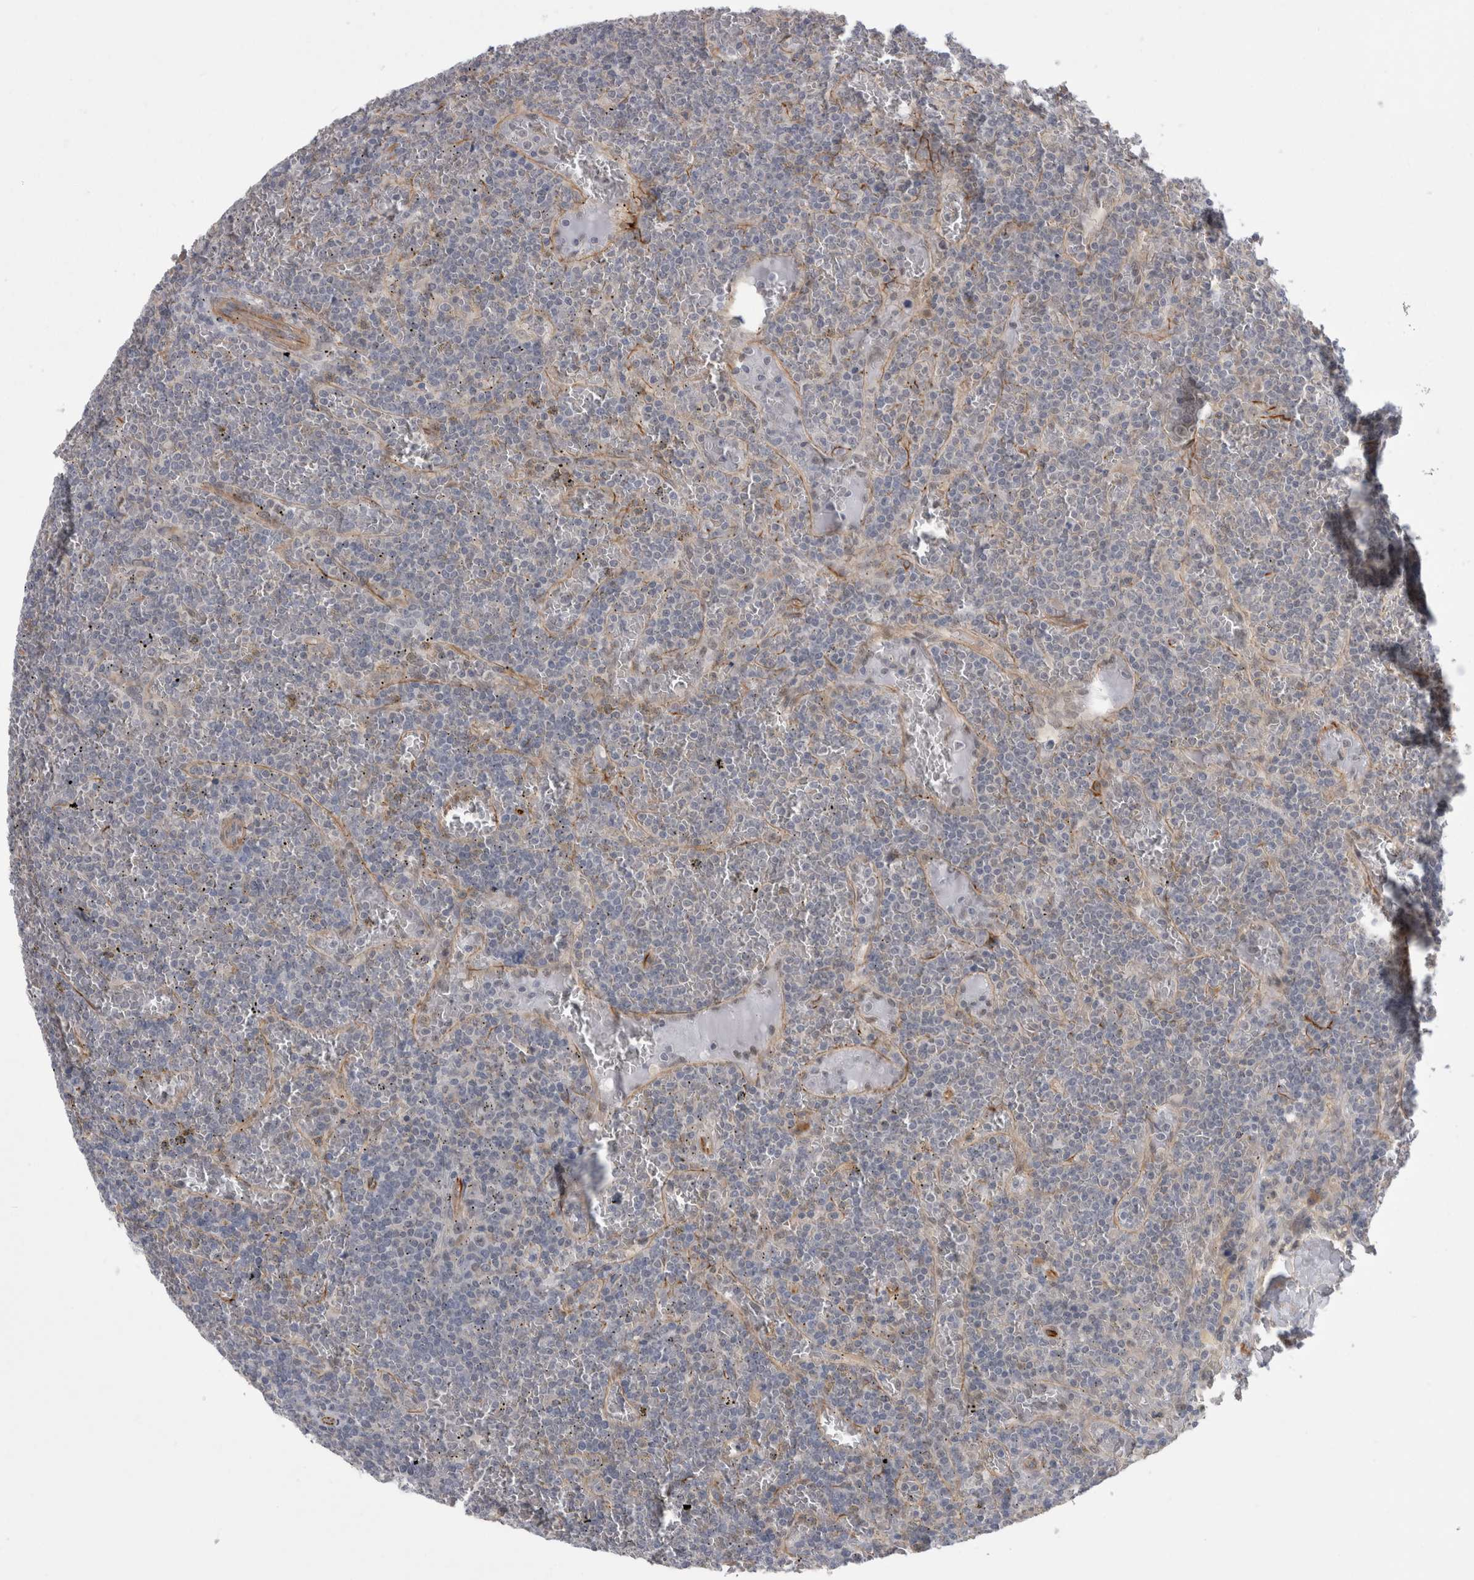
{"staining": {"intensity": "negative", "quantity": "none", "location": "none"}, "tissue": "lymphoma", "cell_type": "Tumor cells", "image_type": "cancer", "snomed": [{"axis": "morphology", "description": "Malignant lymphoma, non-Hodgkin's type, Low grade"}, {"axis": "topography", "description": "Spleen"}], "caption": "DAB immunohistochemical staining of malignant lymphoma, non-Hodgkin's type (low-grade) shows no significant expression in tumor cells.", "gene": "FAM83H", "patient": {"sex": "female", "age": 19}}